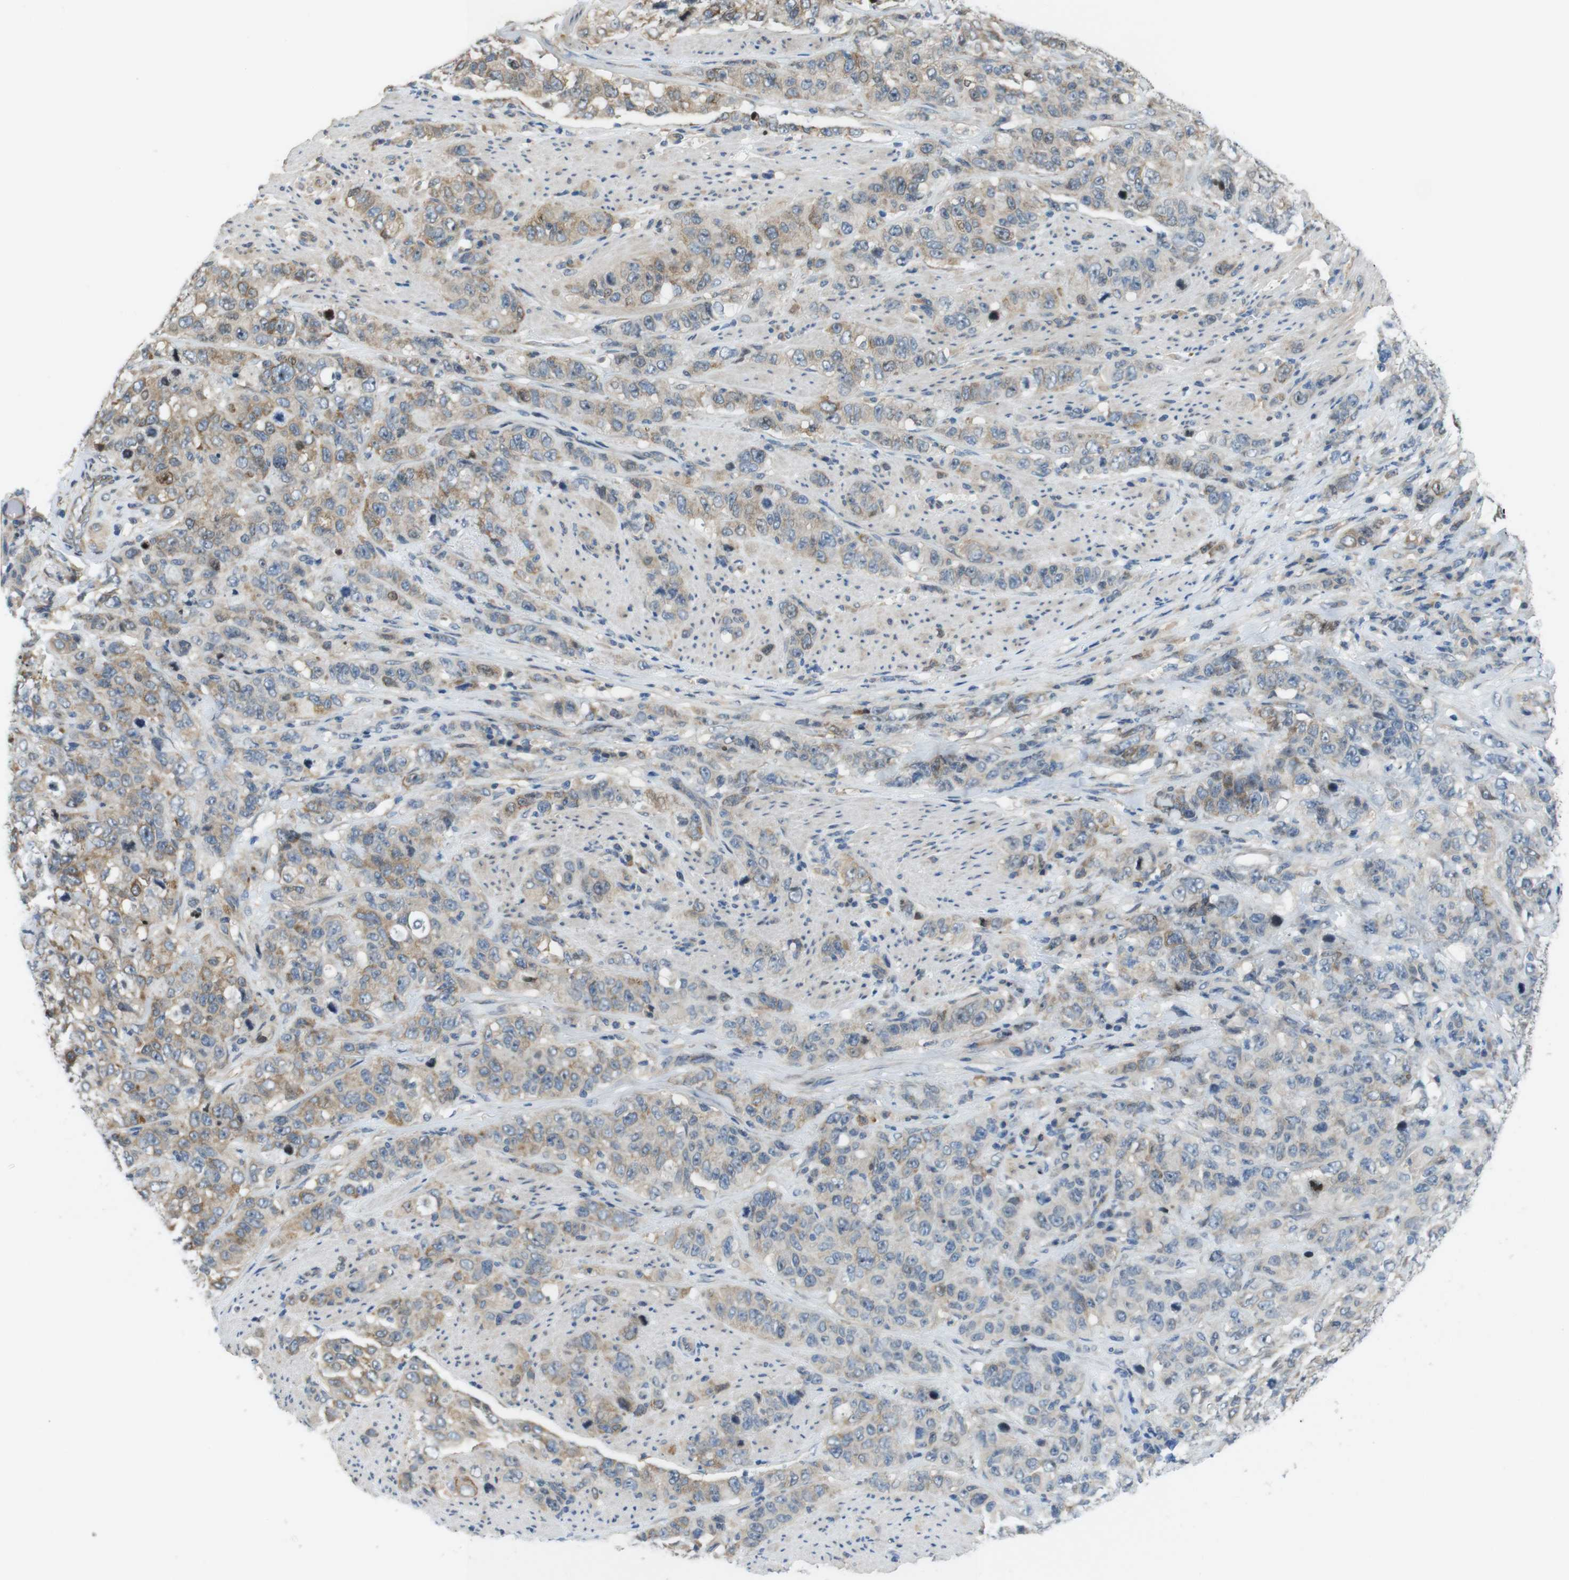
{"staining": {"intensity": "weak", "quantity": ">75%", "location": "cytoplasmic/membranous"}, "tissue": "stomach cancer", "cell_type": "Tumor cells", "image_type": "cancer", "snomed": [{"axis": "morphology", "description": "Adenocarcinoma, NOS"}, {"axis": "topography", "description": "Stomach"}], "caption": "Stomach cancer stained with DAB (3,3'-diaminobenzidine) immunohistochemistry (IHC) reveals low levels of weak cytoplasmic/membranous positivity in approximately >75% of tumor cells.", "gene": "PCDH10", "patient": {"sex": "male", "age": 48}}